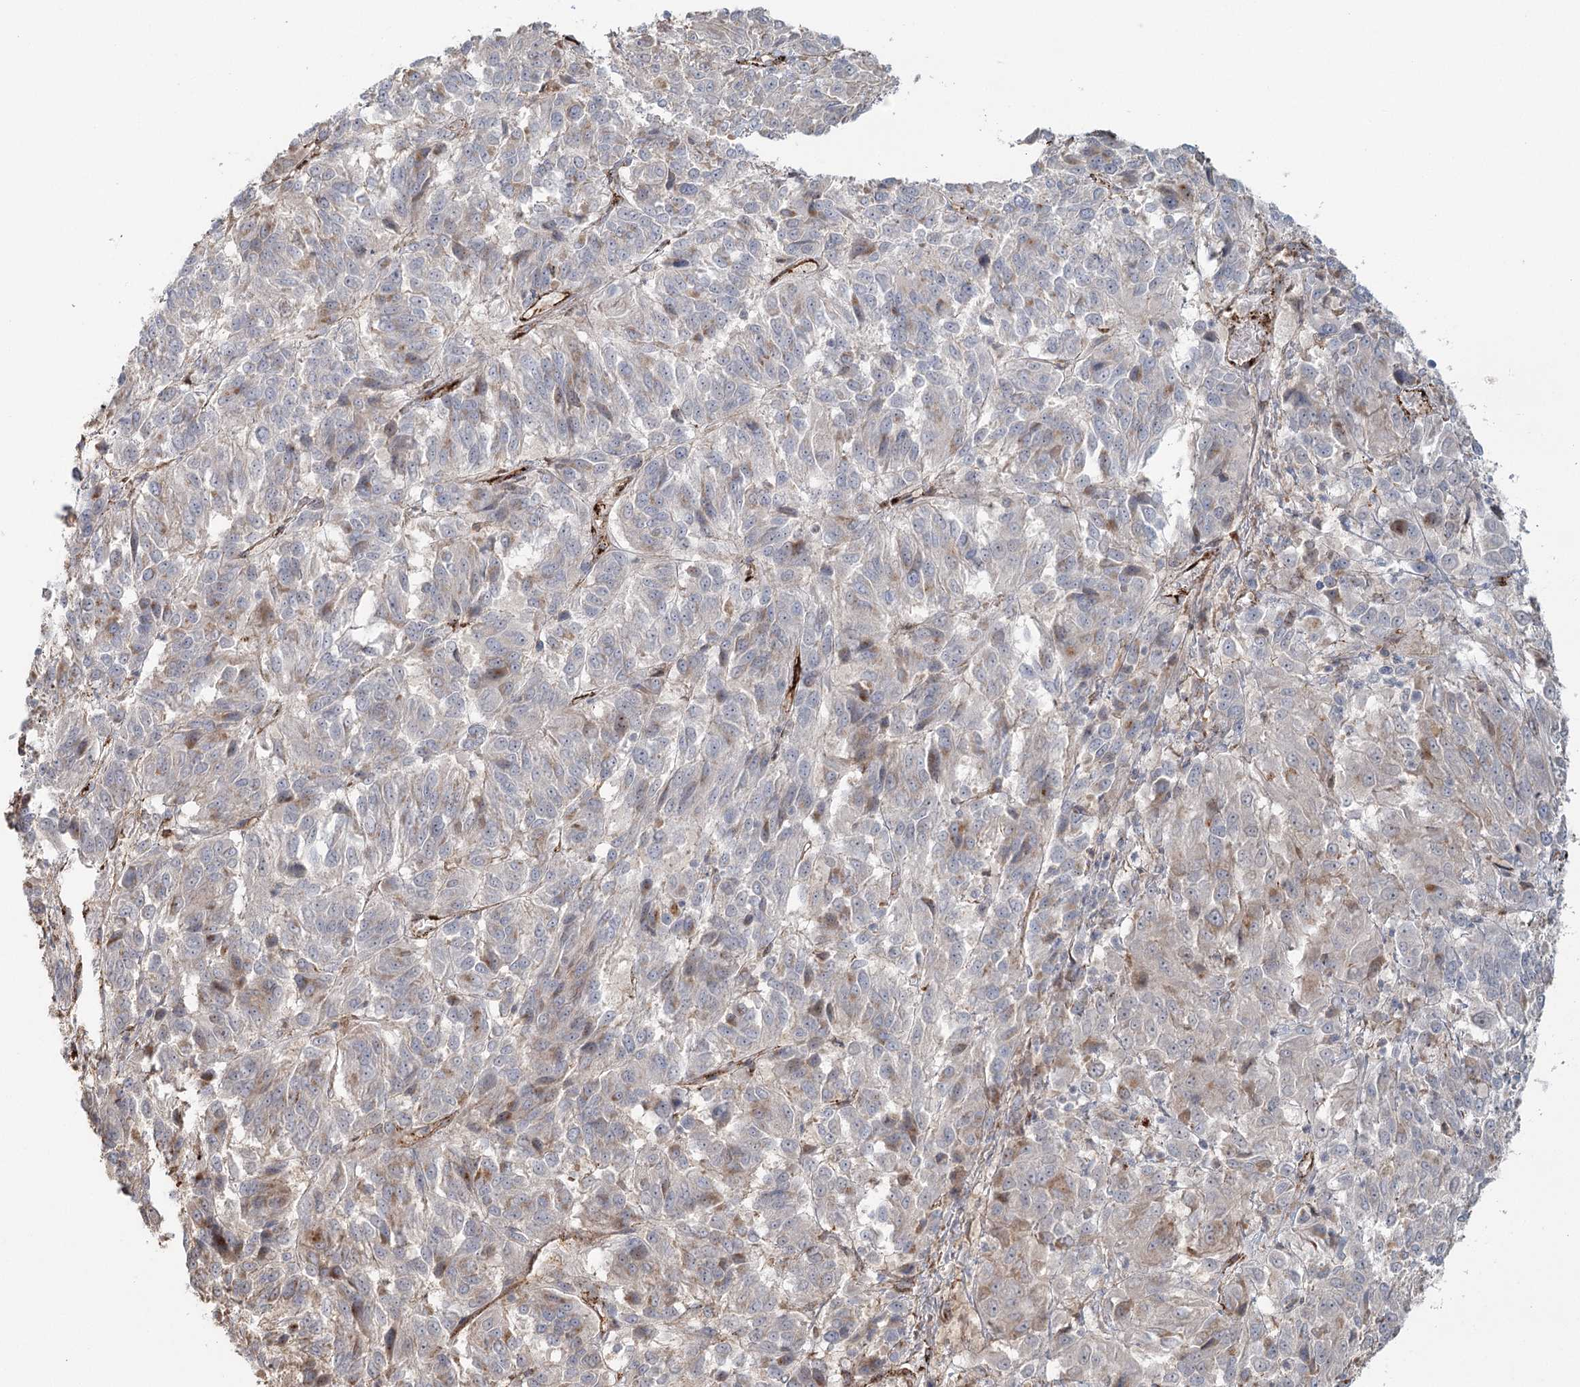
{"staining": {"intensity": "negative", "quantity": "none", "location": "none"}, "tissue": "melanoma", "cell_type": "Tumor cells", "image_type": "cancer", "snomed": [{"axis": "morphology", "description": "Malignant melanoma, Metastatic site"}, {"axis": "topography", "description": "Lung"}], "caption": "Photomicrograph shows no significant protein expression in tumor cells of melanoma.", "gene": "KBTBD4", "patient": {"sex": "male", "age": 64}}